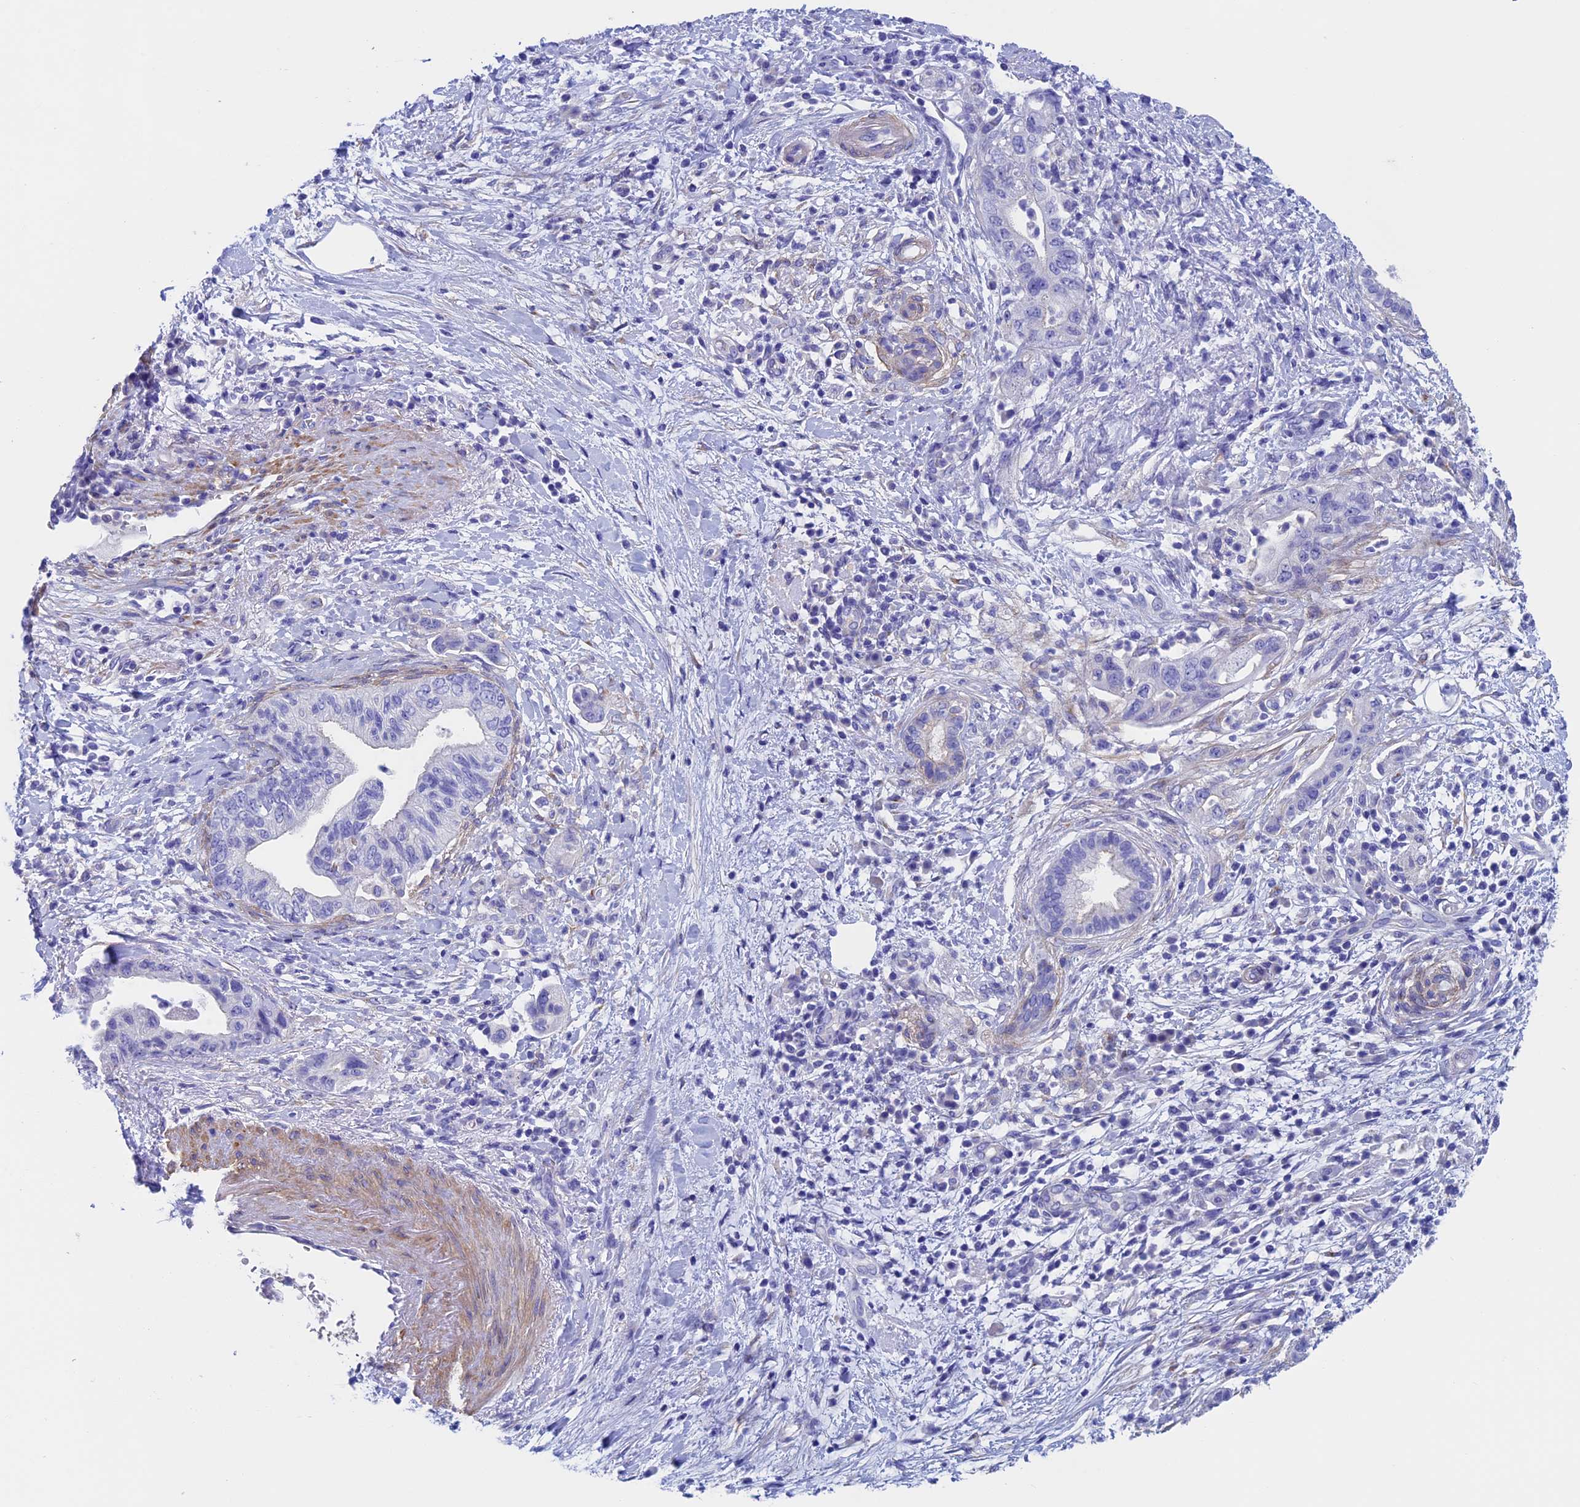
{"staining": {"intensity": "negative", "quantity": "none", "location": "none"}, "tissue": "pancreatic cancer", "cell_type": "Tumor cells", "image_type": "cancer", "snomed": [{"axis": "morphology", "description": "Adenocarcinoma, NOS"}, {"axis": "topography", "description": "Pancreas"}], "caption": "A high-resolution micrograph shows IHC staining of pancreatic adenocarcinoma, which exhibits no significant expression in tumor cells.", "gene": "ADH7", "patient": {"sex": "female", "age": 73}}